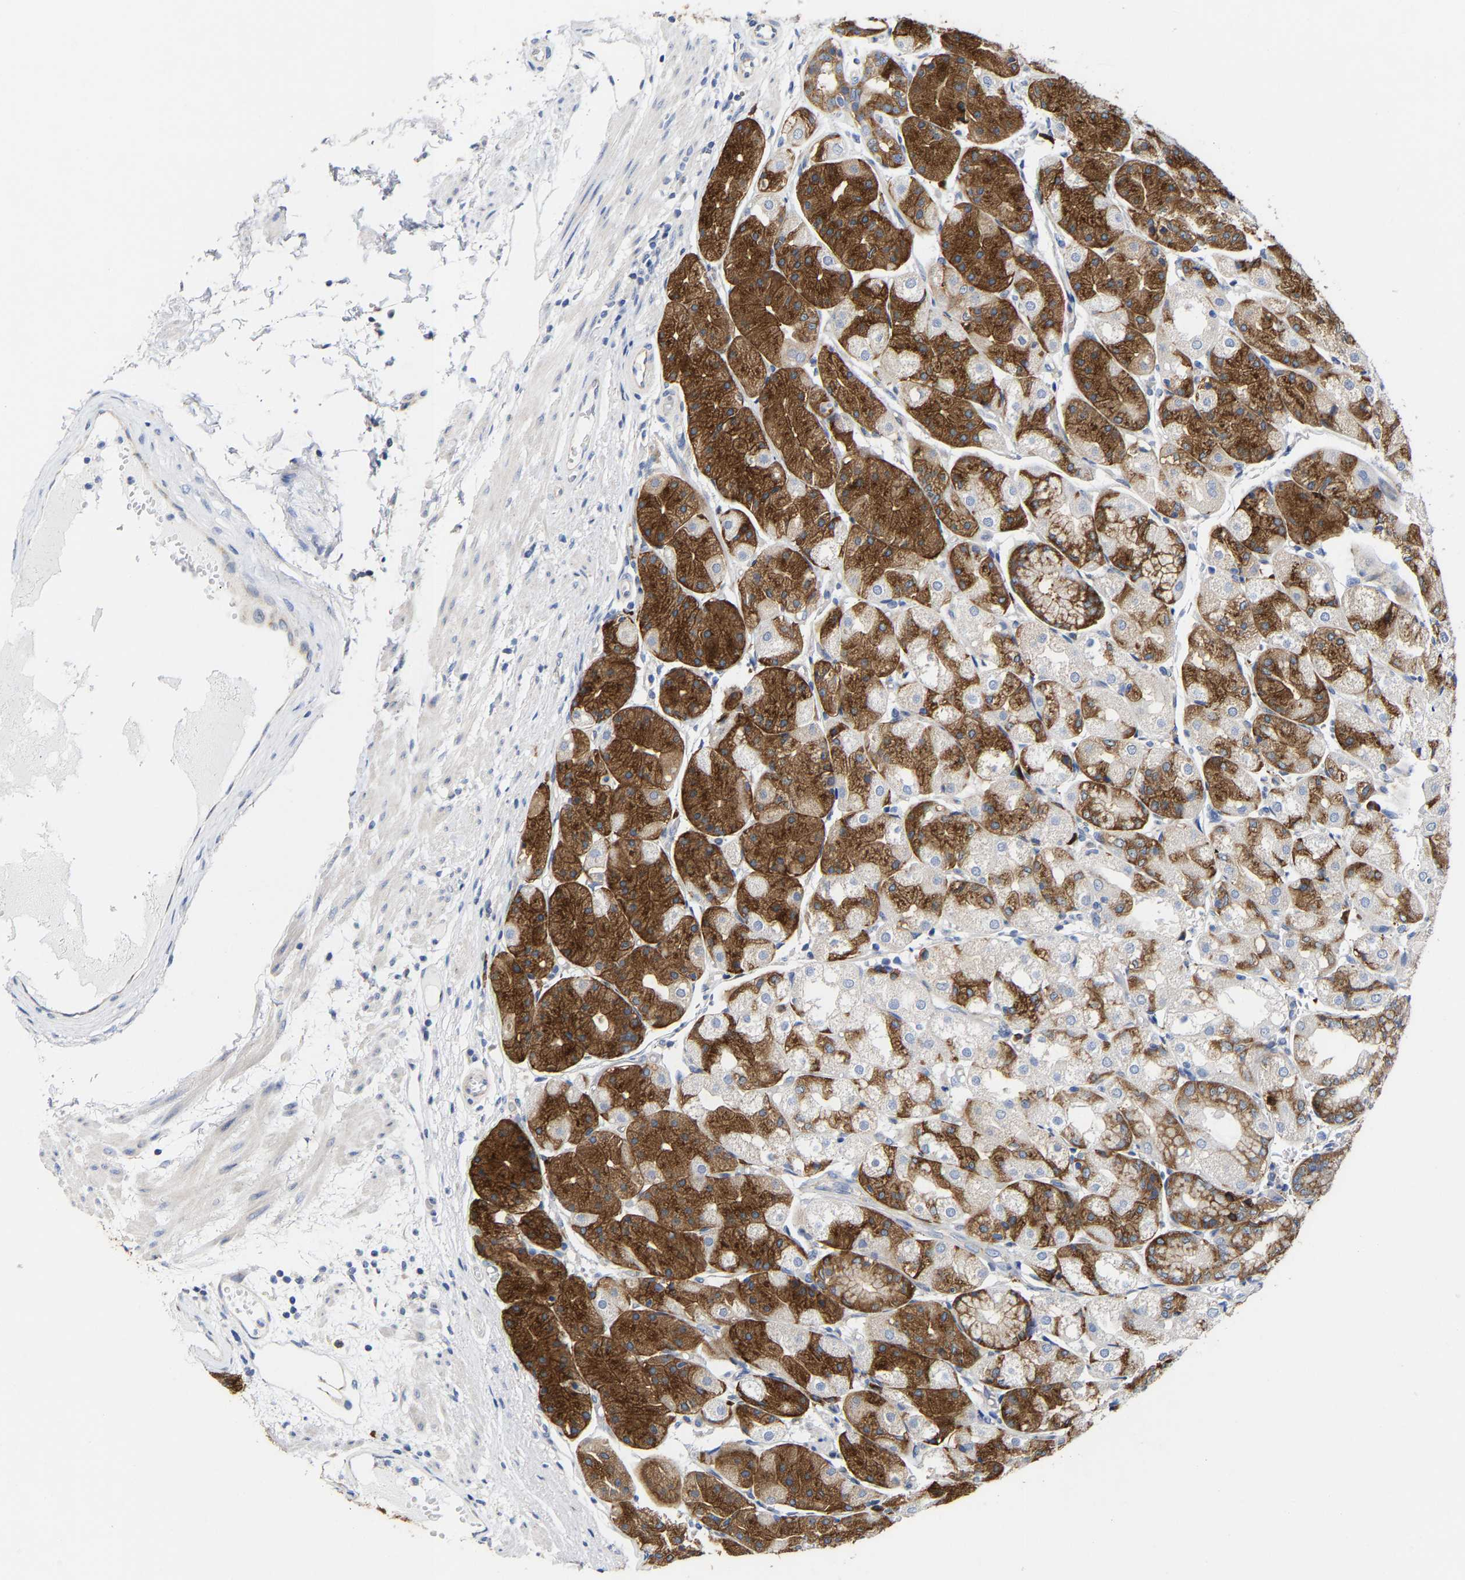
{"staining": {"intensity": "strong", "quantity": "25%-75%", "location": "cytoplasmic/membranous"}, "tissue": "stomach", "cell_type": "Glandular cells", "image_type": "normal", "snomed": [{"axis": "morphology", "description": "Normal tissue, NOS"}, {"axis": "topography", "description": "Stomach, upper"}], "caption": "IHC of normal stomach demonstrates high levels of strong cytoplasmic/membranous expression in approximately 25%-75% of glandular cells. Nuclei are stained in blue.", "gene": "PPP1R15A", "patient": {"sex": "male", "age": 72}}